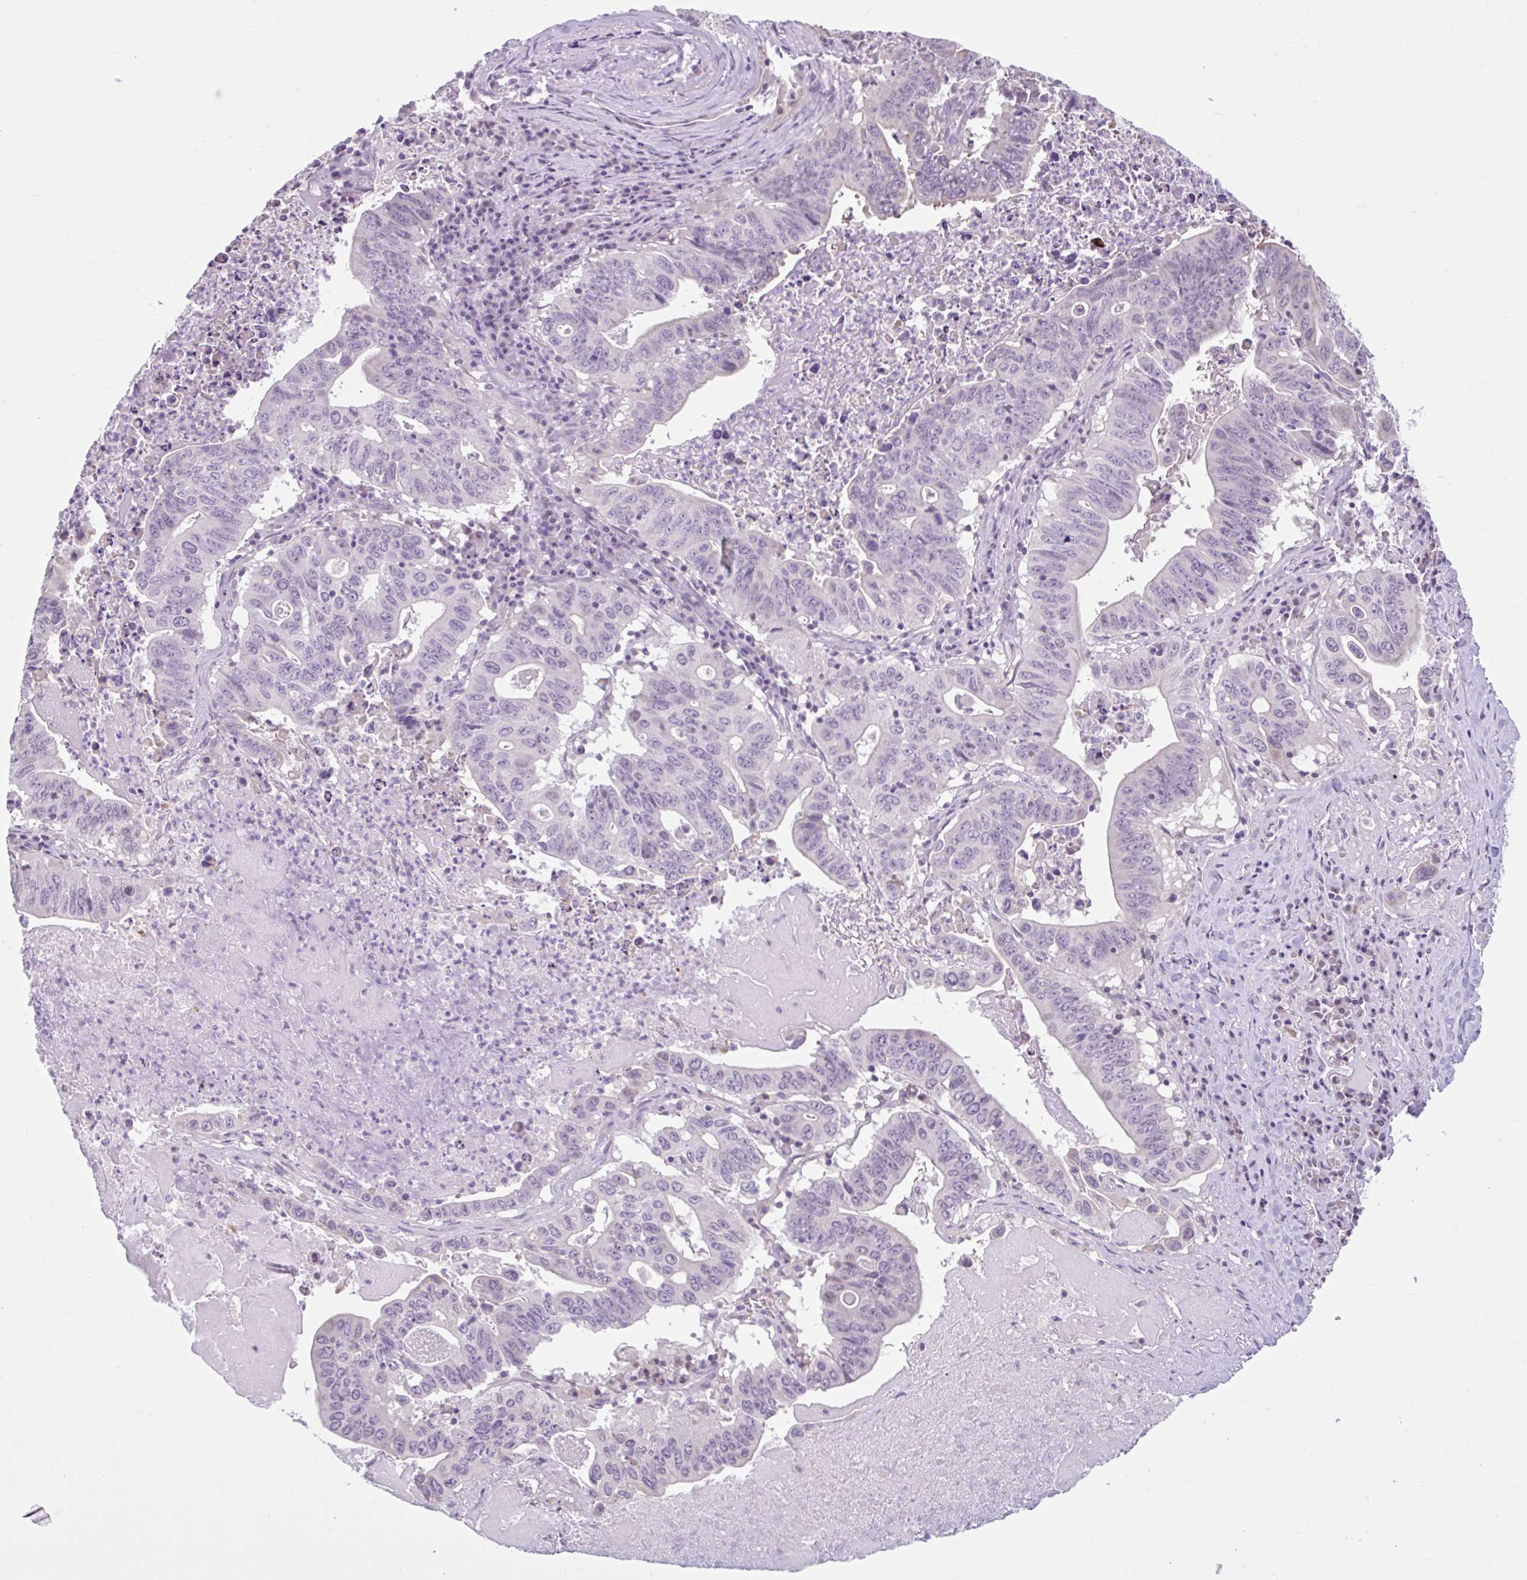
{"staining": {"intensity": "negative", "quantity": "none", "location": "none"}, "tissue": "lung cancer", "cell_type": "Tumor cells", "image_type": "cancer", "snomed": [{"axis": "morphology", "description": "Adenocarcinoma, NOS"}, {"axis": "topography", "description": "Lung"}], "caption": "A histopathology image of human adenocarcinoma (lung) is negative for staining in tumor cells. Nuclei are stained in blue.", "gene": "CDH19", "patient": {"sex": "female", "age": 60}}